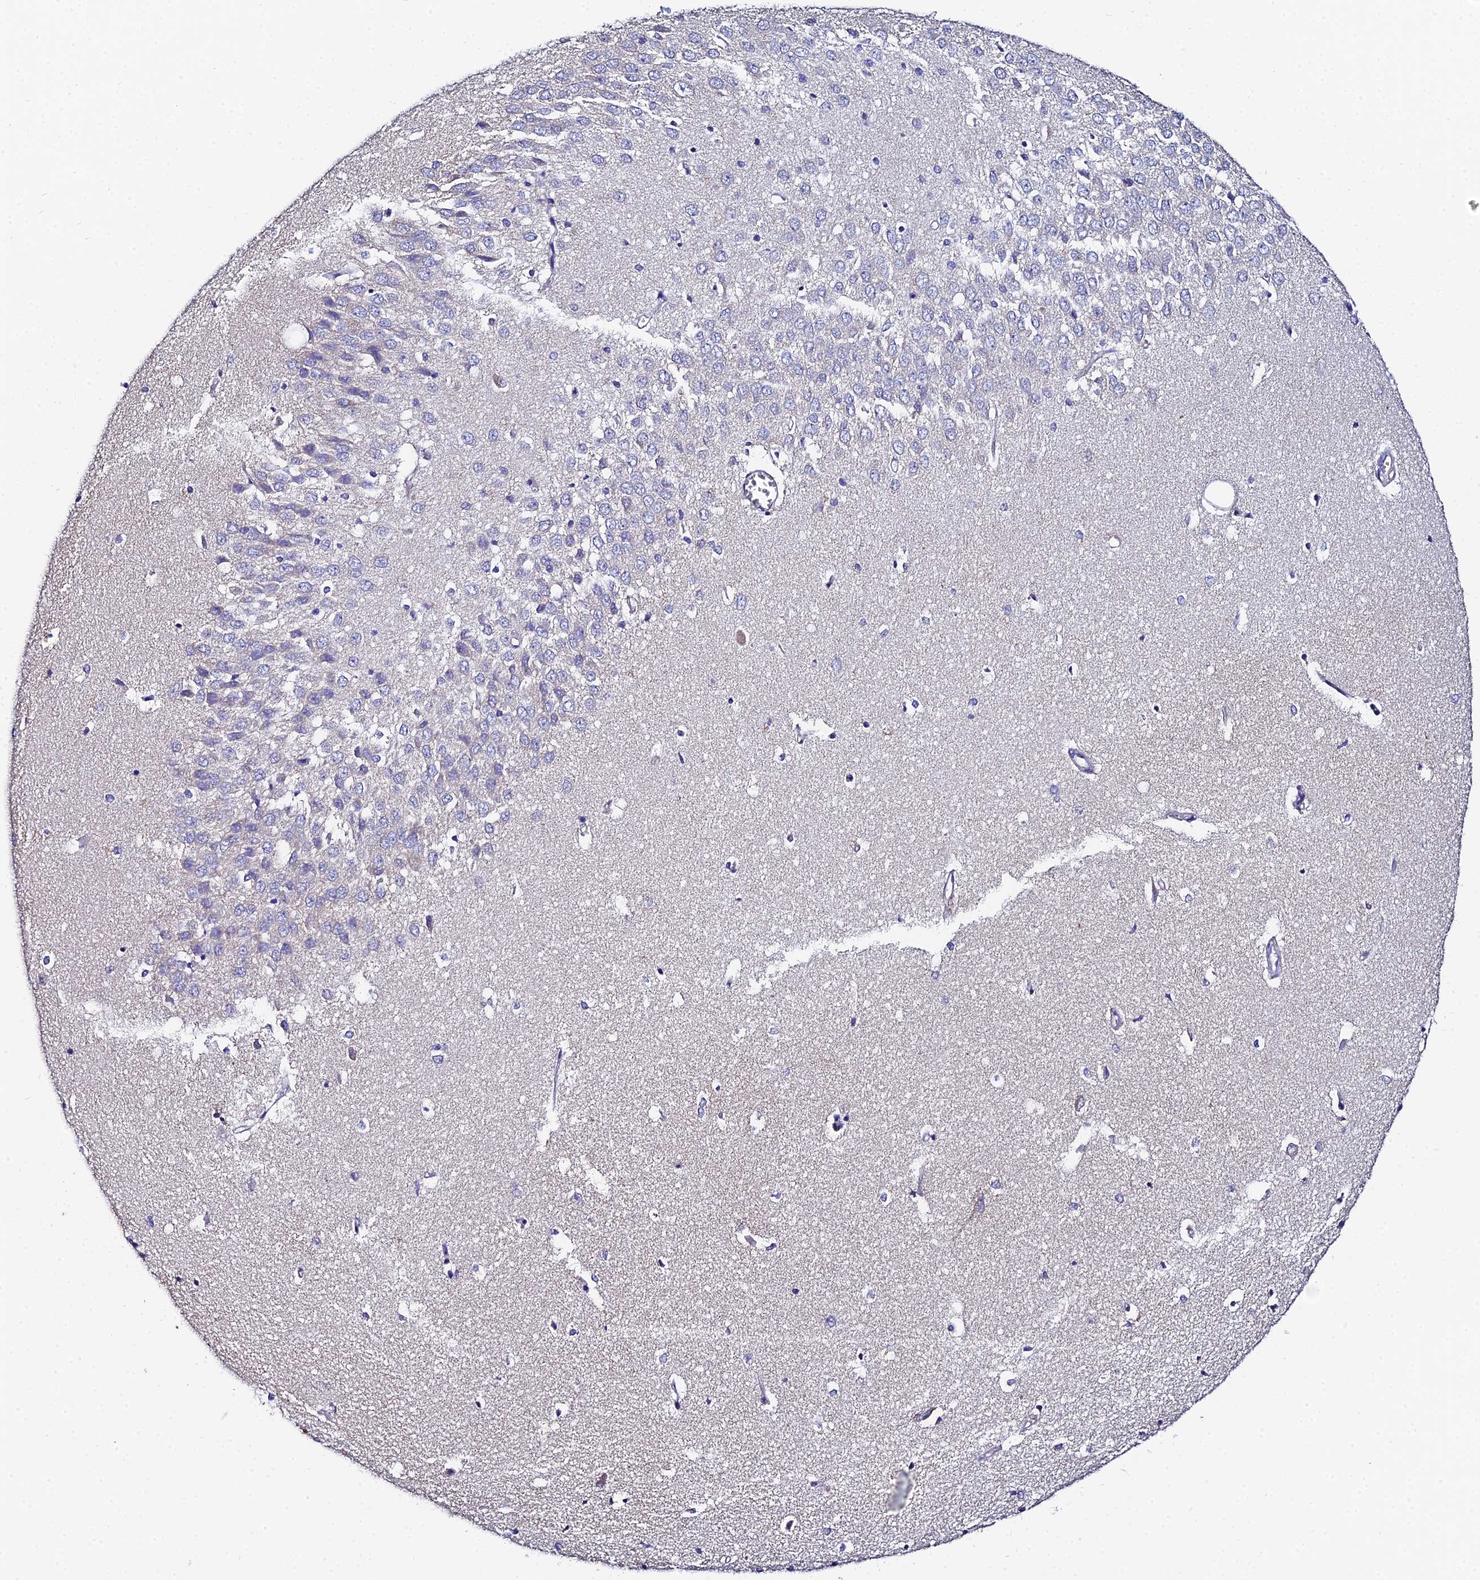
{"staining": {"intensity": "negative", "quantity": "none", "location": "none"}, "tissue": "hippocampus", "cell_type": "Glial cells", "image_type": "normal", "snomed": [{"axis": "morphology", "description": "Normal tissue, NOS"}, {"axis": "topography", "description": "Hippocampus"}], "caption": "Unremarkable hippocampus was stained to show a protein in brown. There is no significant expression in glial cells. Nuclei are stained in blue.", "gene": "UBE2L3", "patient": {"sex": "female", "age": 64}}